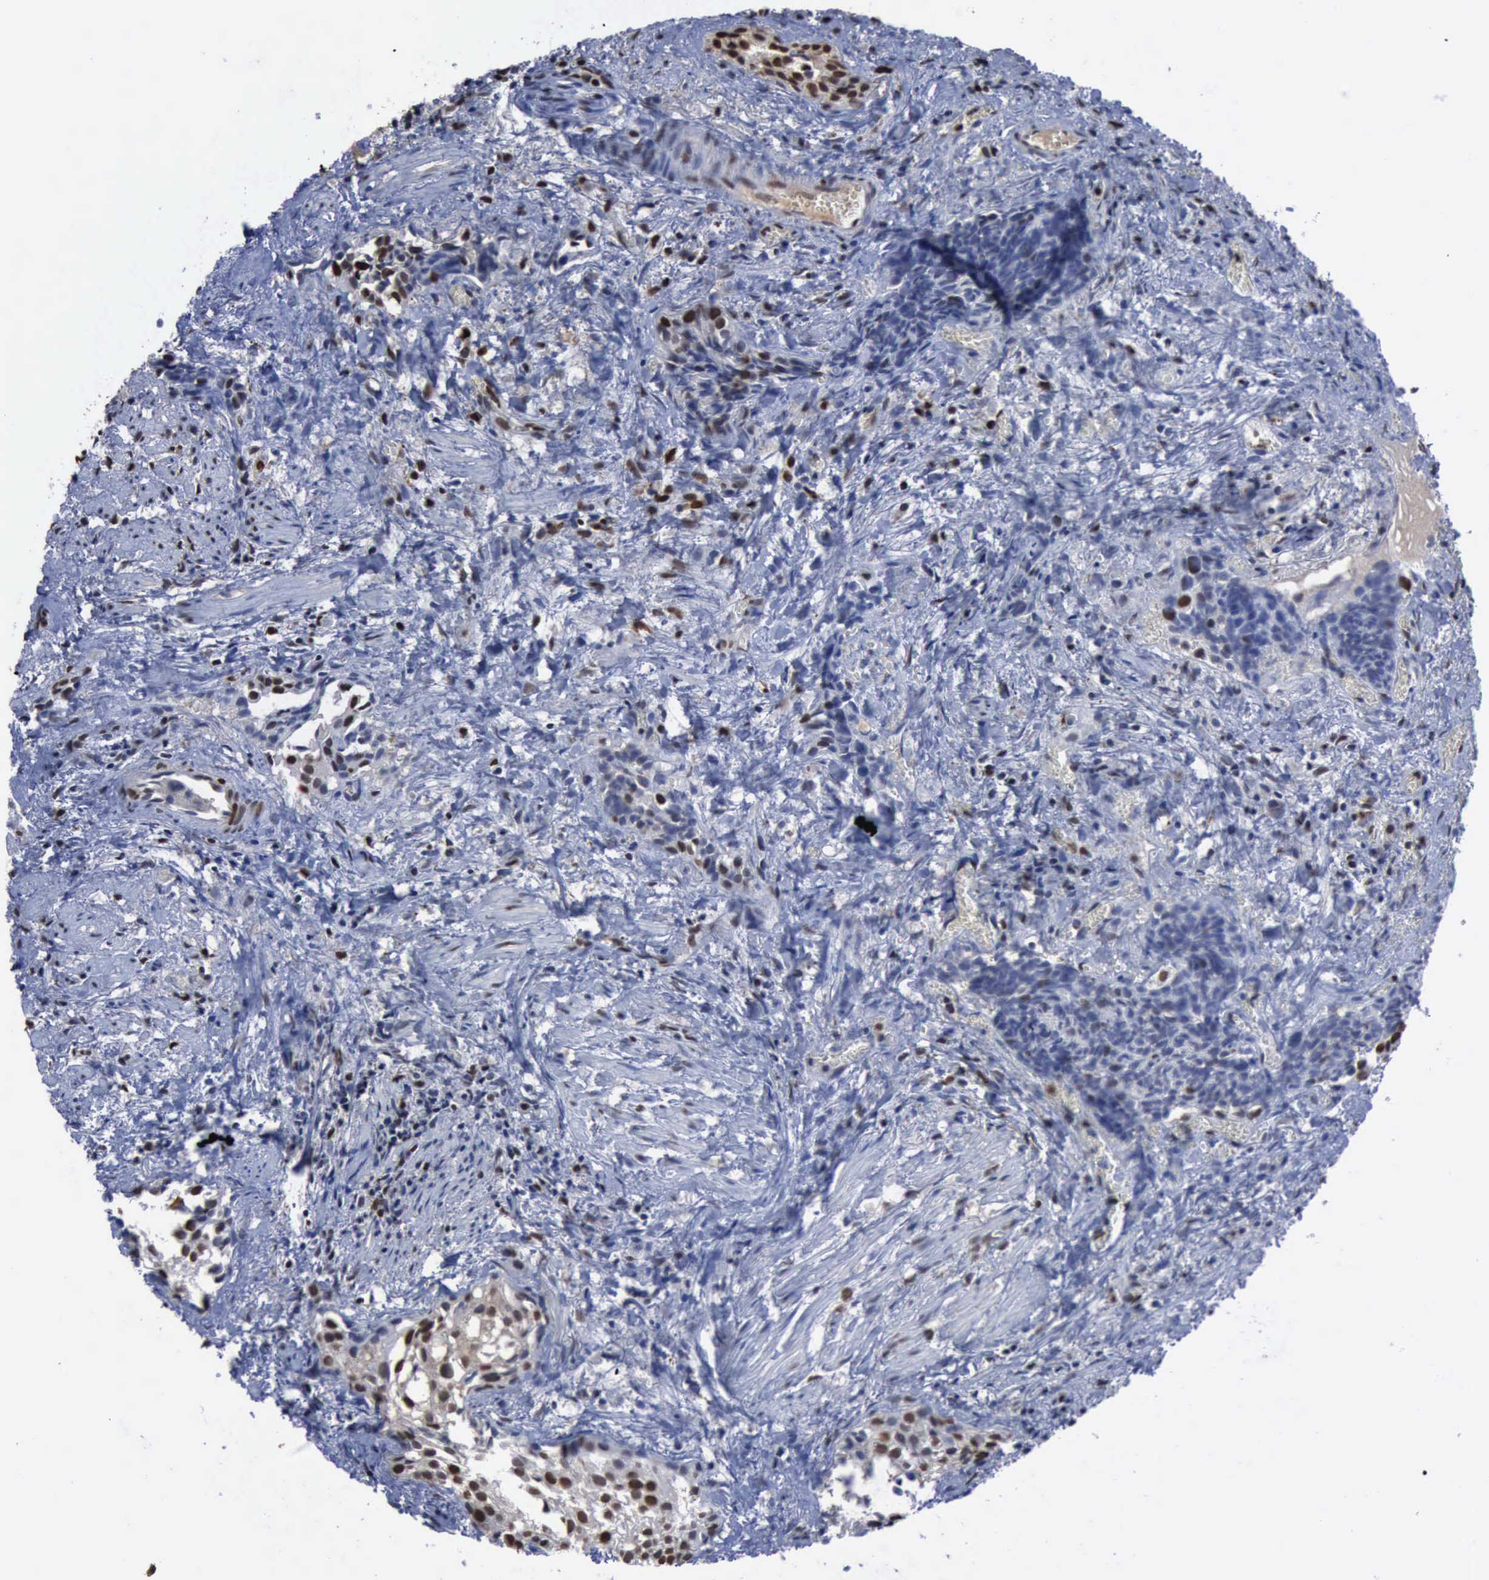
{"staining": {"intensity": "weak", "quantity": "<25%", "location": "nuclear"}, "tissue": "urothelial cancer", "cell_type": "Tumor cells", "image_type": "cancer", "snomed": [{"axis": "morphology", "description": "Urothelial carcinoma, High grade"}, {"axis": "topography", "description": "Urinary bladder"}], "caption": "Immunohistochemical staining of urothelial cancer demonstrates no significant expression in tumor cells. (DAB immunohistochemistry with hematoxylin counter stain).", "gene": "PCNA", "patient": {"sex": "female", "age": 78}}